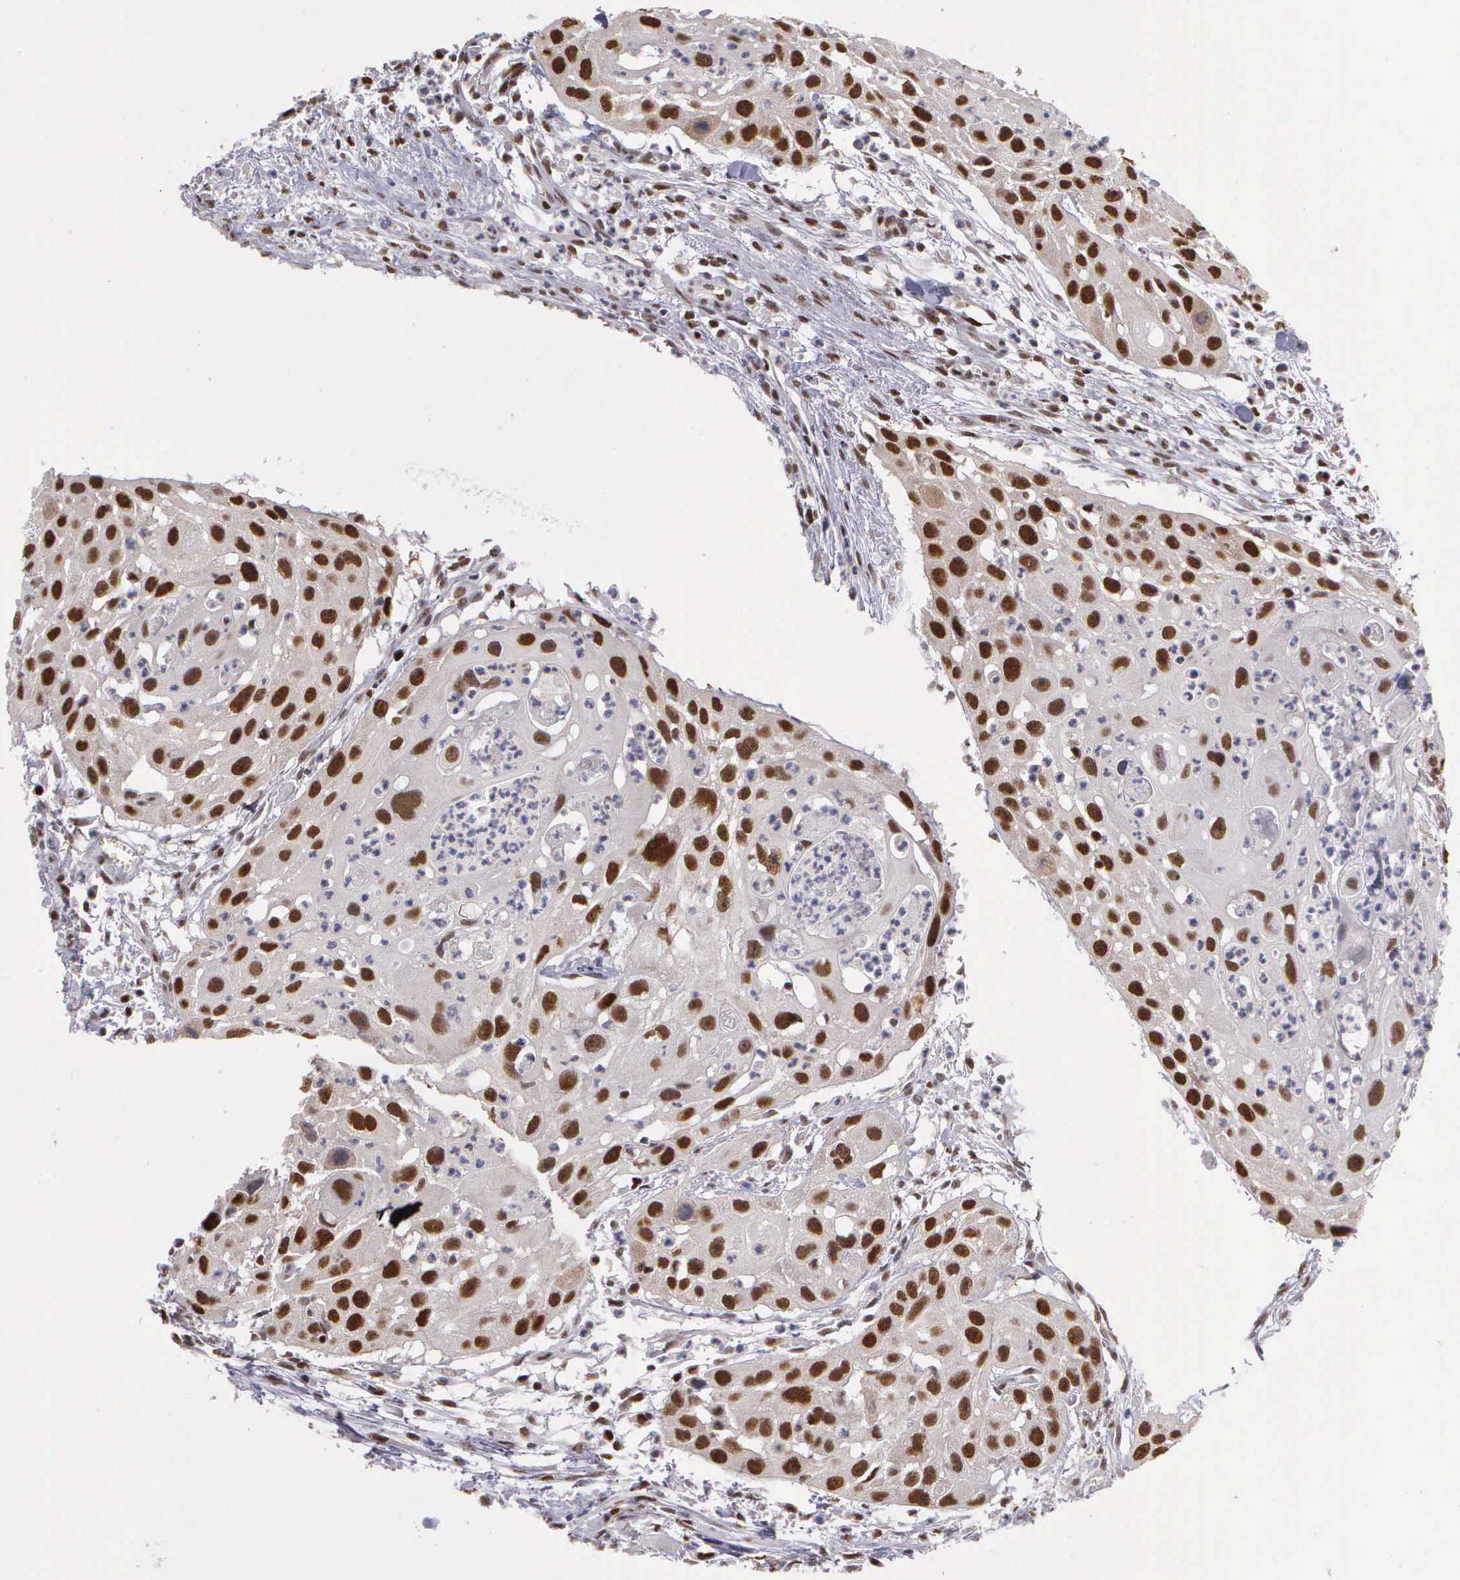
{"staining": {"intensity": "moderate", "quantity": ">75%", "location": "cytoplasmic/membranous,nuclear"}, "tissue": "head and neck cancer", "cell_type": "Tumor cells", "image_type": "cancer", "snomed": [{"axis": "morphology", "description": "Squamous cell carcinoma, NOS"}, {"axis": "topography", "description": "Head-Neck"}], "caption": "The micrograph shows immunohistochemical staining of head and neck cancer (squamous cell carcinoma). There is moderate cytoplasmic/membranous and nuclear positivity is seen in about >75% of tumor cells.", "gene": "UBR7", "patient": {"sex": "male", "age": 64}}